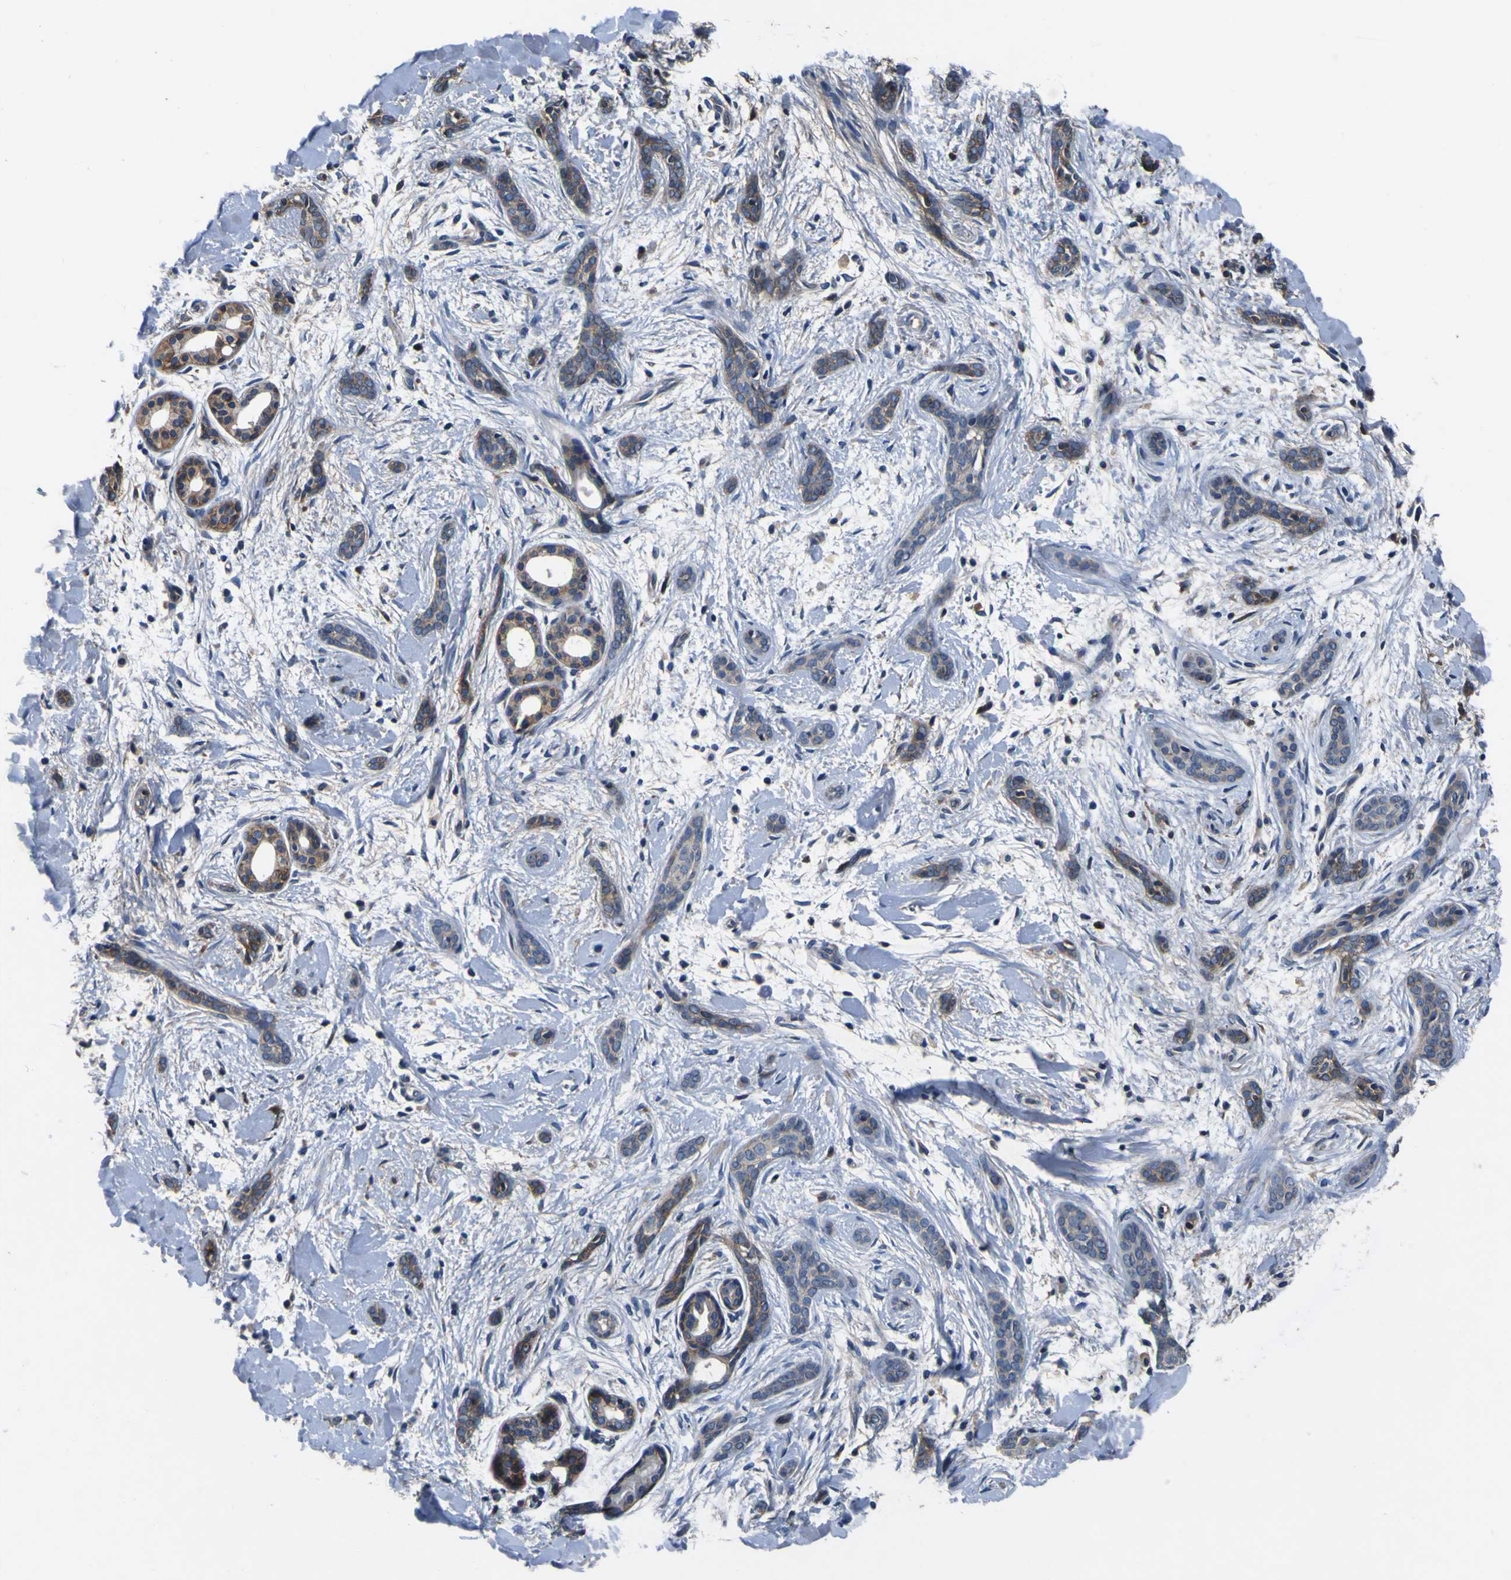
{"staining": {"intensity": "weak", "quantity": ">75%", "location": "cytoplasmic/membranous"}, "tissue": "skin cancer", "cell_type": "Tumor cells", "image_type": "cancer", "snomed": [{"axis": "morphology", "description": "Basal cell carcinoma"}, {"axis": "morphology", "description": "Adnexal tumor, benign"}, {"axis": "topography", "description": "Skin"}], "caption": "Immunohistochemistry of skin cancer displays low levels of weak cytoplasmic/membranous staining in approximately >75% of tumor cells.", "gene": "EPHB4", "patient": {"sex": "female", "age": 42}}